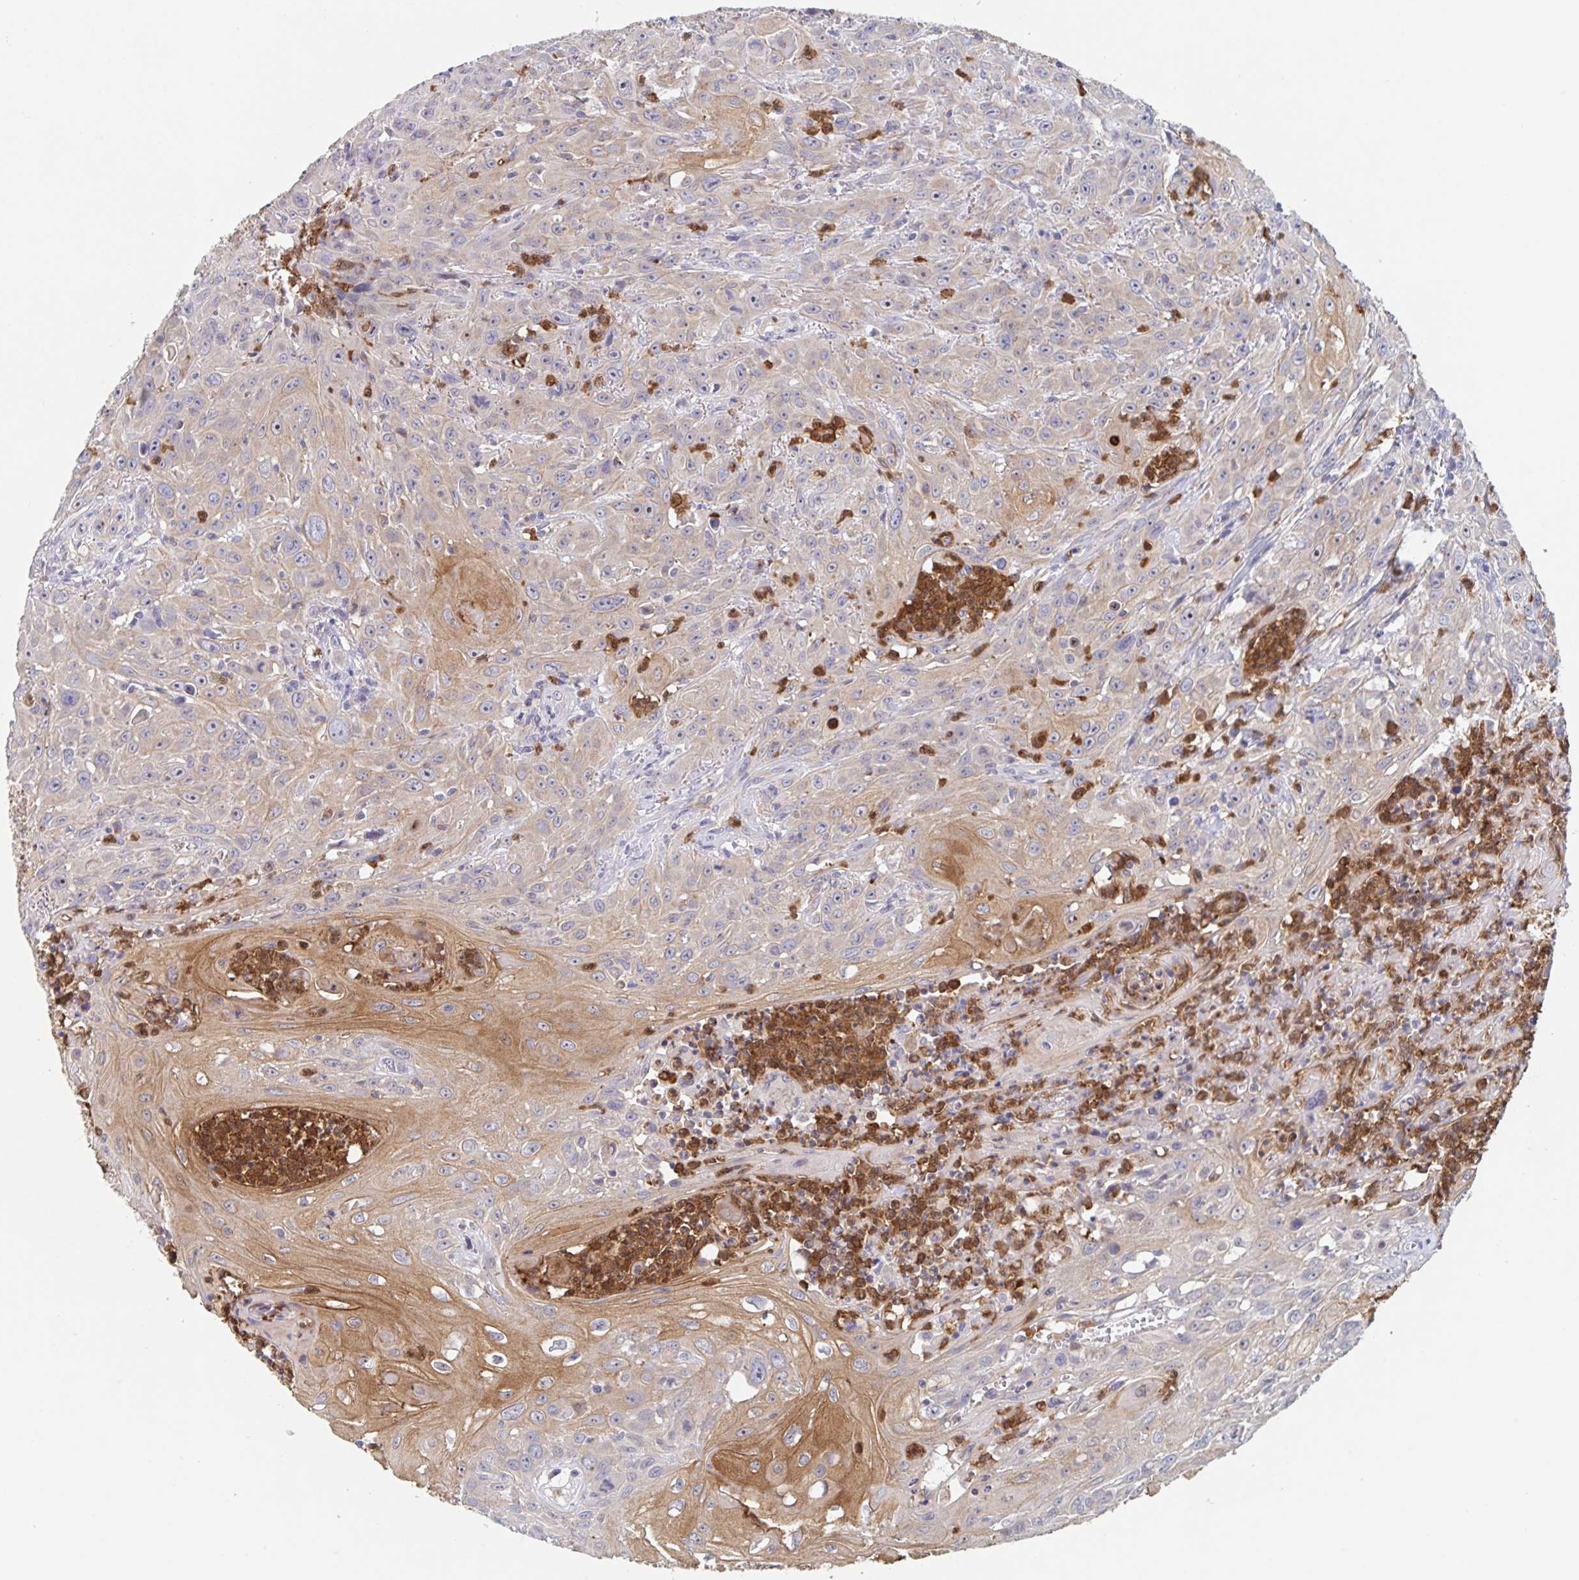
{"staining": {"intensity": "weak", "quantity": ">75%", "location": "cytoplasmic/membranous"}, "tissue": "head and neck cancer", "cell_type": "Tumor cells", "image_type": "cancer", "snomed": [{"axis": "morphology", "description": "Squamous cell carcinoma, NOS"}, {"axis": "topography", "description": "Skin"}, {"axis": "topography", "description": "Head-Neck"}], "caption": "A micrograph of squamous cell carcinoma (head and neck) stained for a protein demonstrates weak cytoplasmic/membranous brown staining in tumor cells. Using DAB (3,3'-diaminobenzidine) (brown) and hematoxylin (blue) stains, captured at high magnification using brightfield microscopy.", "gene": "CDC42BPG", "patient": {"sex": "male", "age": 80}}